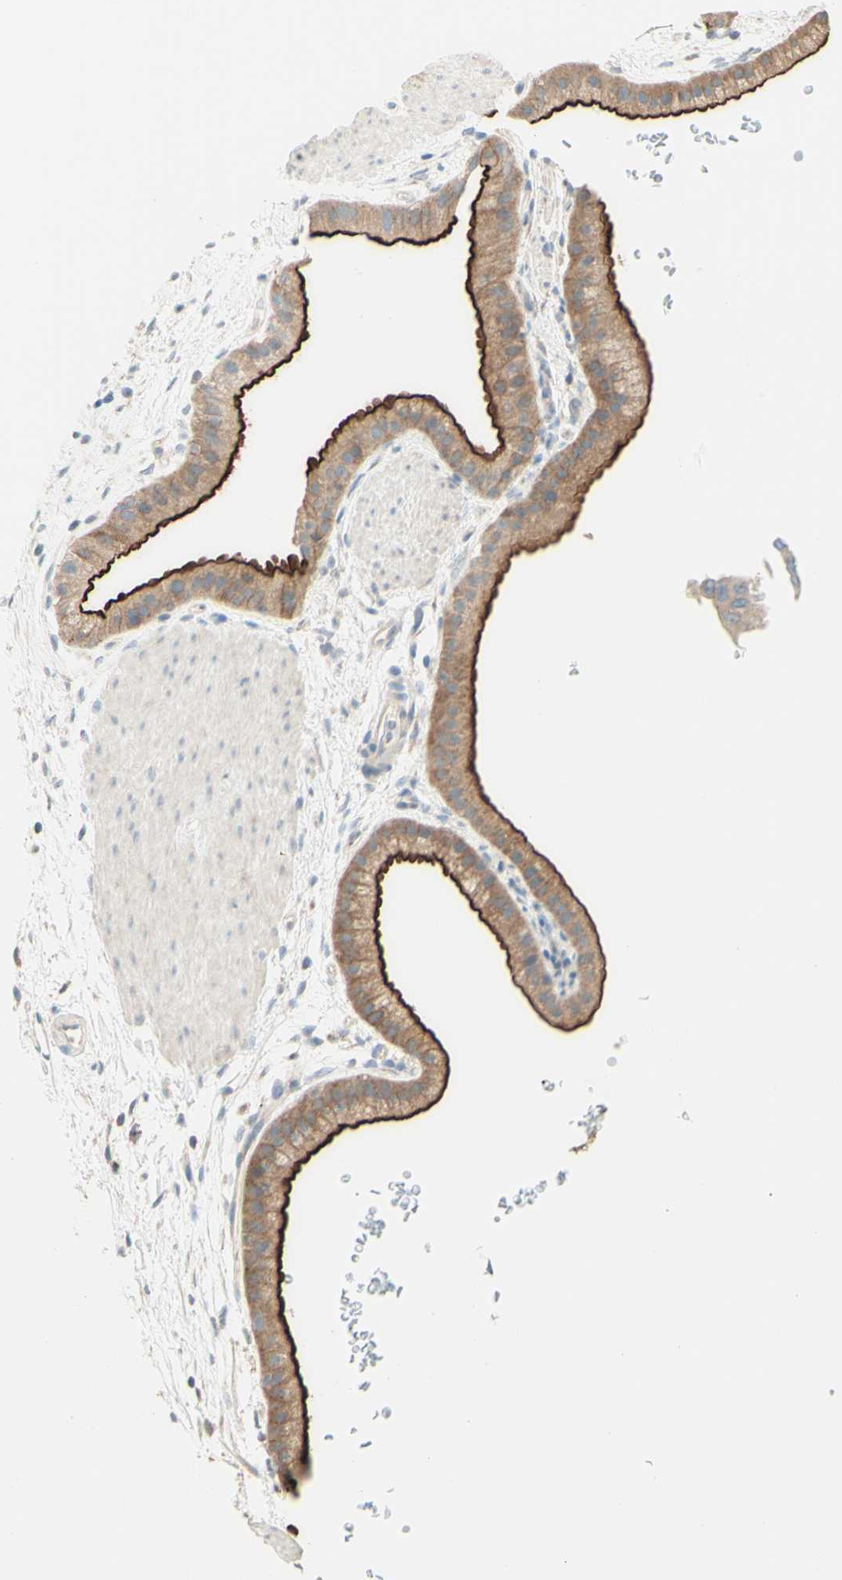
{"staining": {"intensity": "strong", "quantity": ">75%", "location": "cytoplasmic/membranous"}, "tissue": "gallbladder", "cell_type": "Glandular cells", "image_type": "normal", "snomed": [{"axis": "morphology", "description": "Normal tissue, NOS"}, {"axis": "topography", "description": "Gallbladder"}], "caption": "DAB immunohistochemical staining of normal gallbladder reveals strong cytoplasmic/membranous protein staining in about >75% of glandular cells. (Brightfield microscopy of DAB IHC at high magnification).", "gene": "MTM1", "patient": {"sex": "female", "age": 64}}